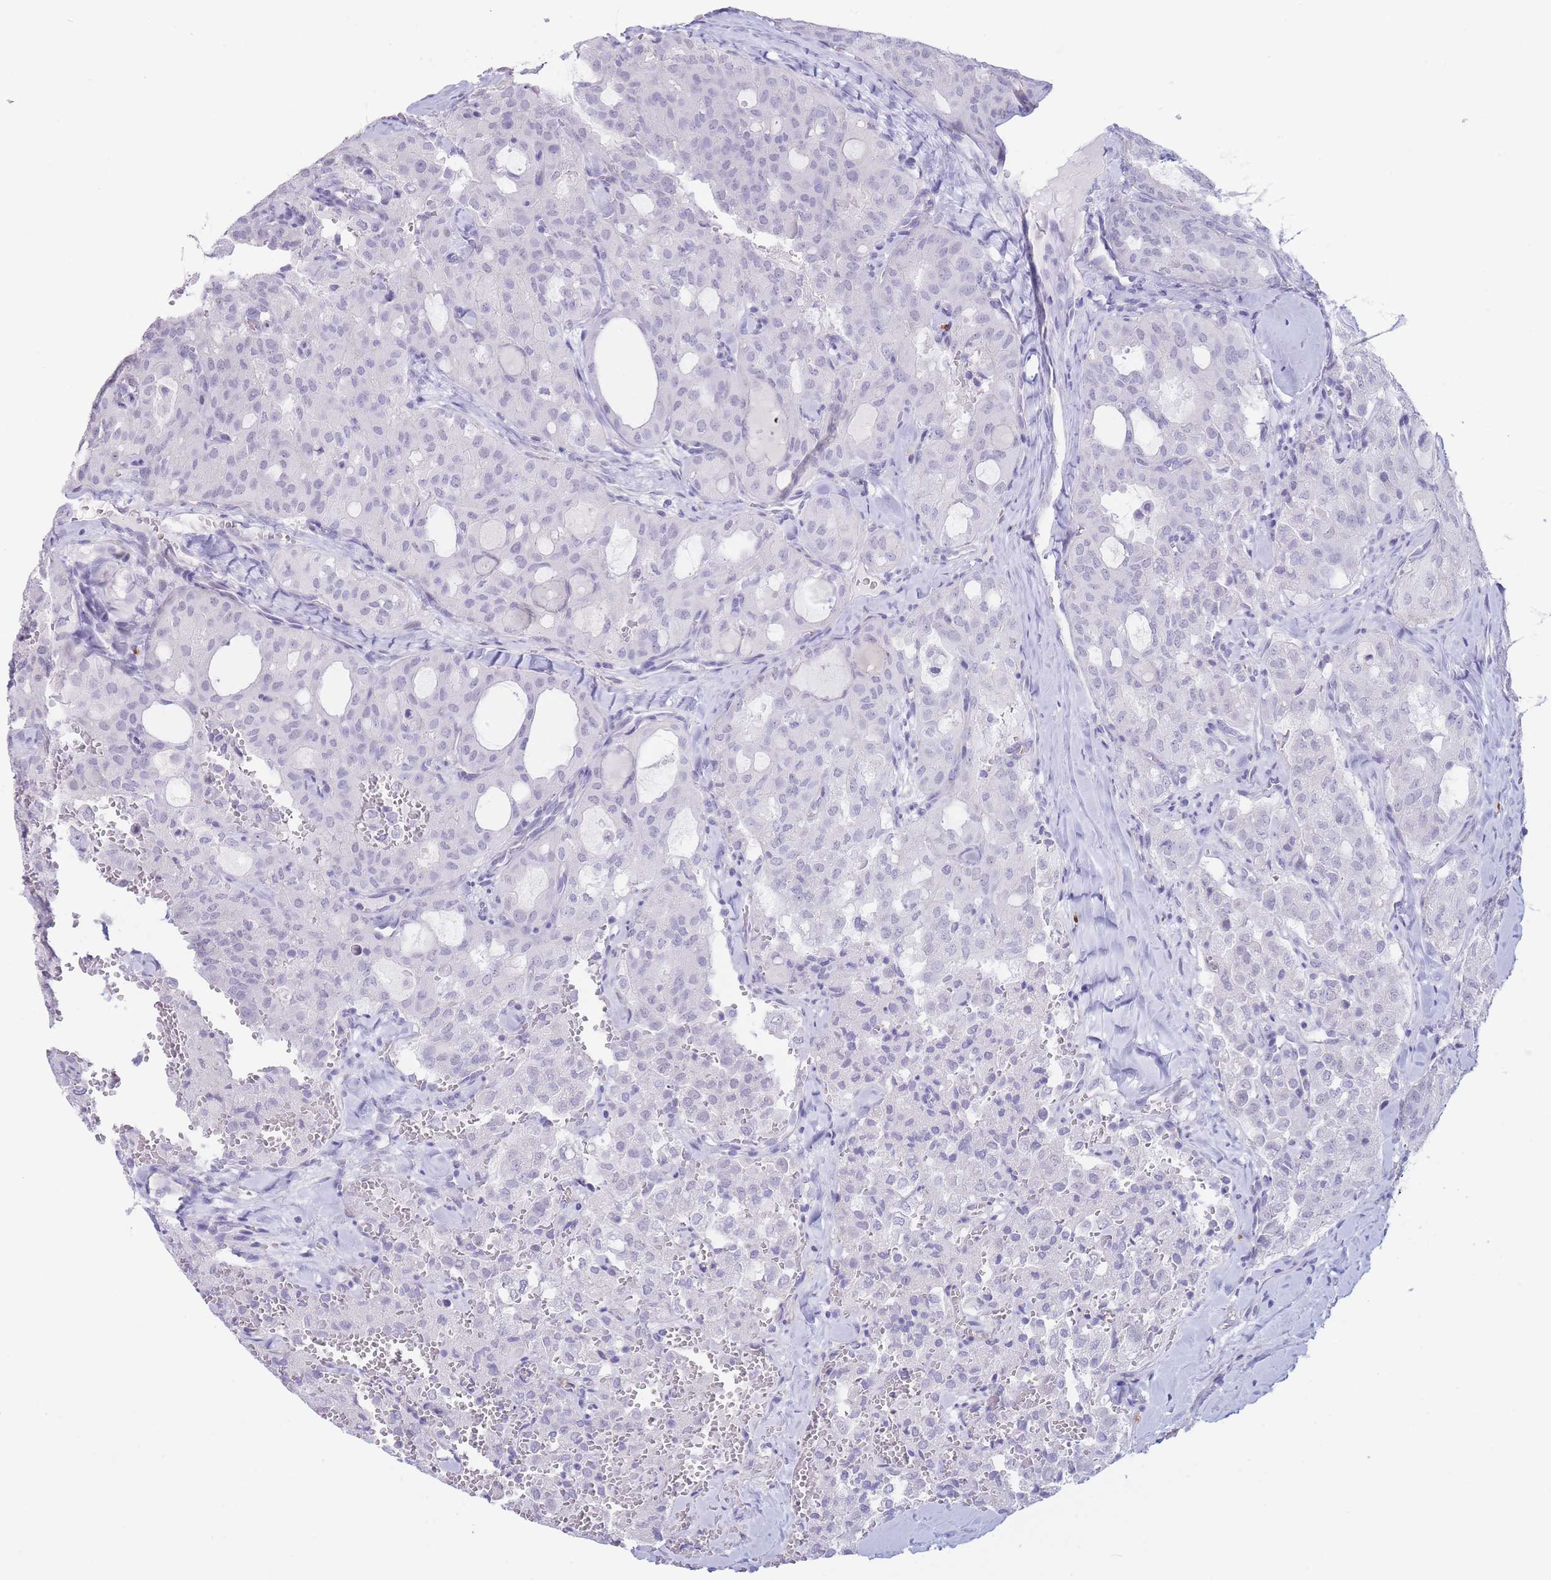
{"staining": {"intensity": "negative", "quantity": "none", "location": "none"}, "tissue": "thyroid cancer", "cell_type": "Tumor cells", "image_type": "cancer", "snomed": [{"axis": "morphology", "description": "Follicular adenoma carcinoma, NOS"}, {"axis": "topography", "description": "Thyroid gland"}], "caption": "Tumor cells are negative for brown protein staining in thyroid follicular adenoma carcinoma. Nuclei are stained in blue.", "gene": "ASAP3", "patient": {"sex": "male", "age": 75}}